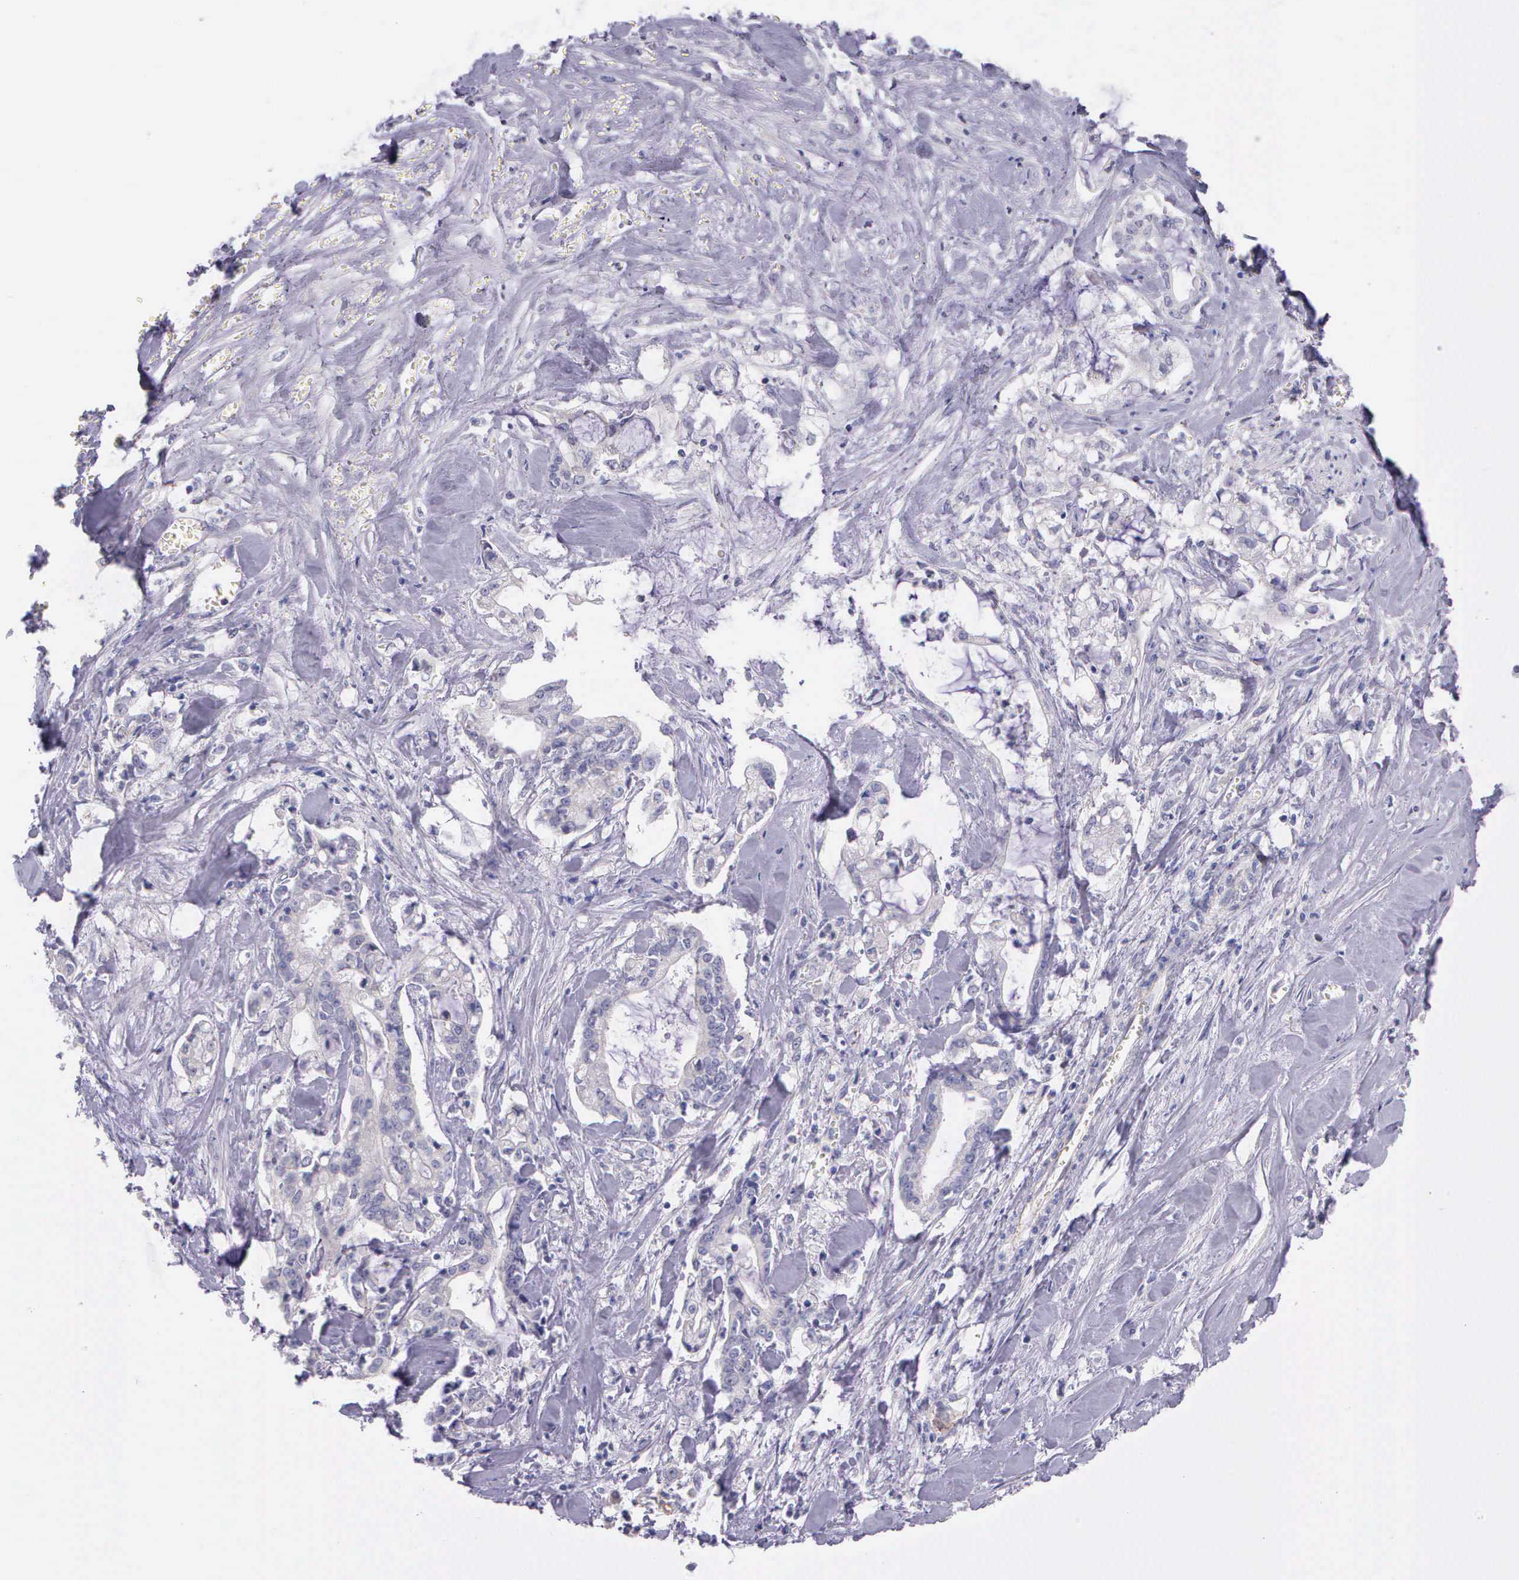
{"staining": {"intensity": "negative", "quantity": "none", "location": "none"}, "tissue": "liver cancer", "cell_type": "Tumor cells", "image_type": "cancer", "snomed": [{"axis": "morphology", "description": "Cholangiocarcinoma"}, {"axis": "topography", "description": "Liver"}], "caption": "High power microscopy photomicrograph of an immunohistochemistry (IHC) photomicrograph of liver cancer (cholangiocarcinoma), revealing no significant staining in tumor cells. Nuclei are stained in blue.", "gene": "THSD7A", "patient": {"sex": "male", "age": 57}}